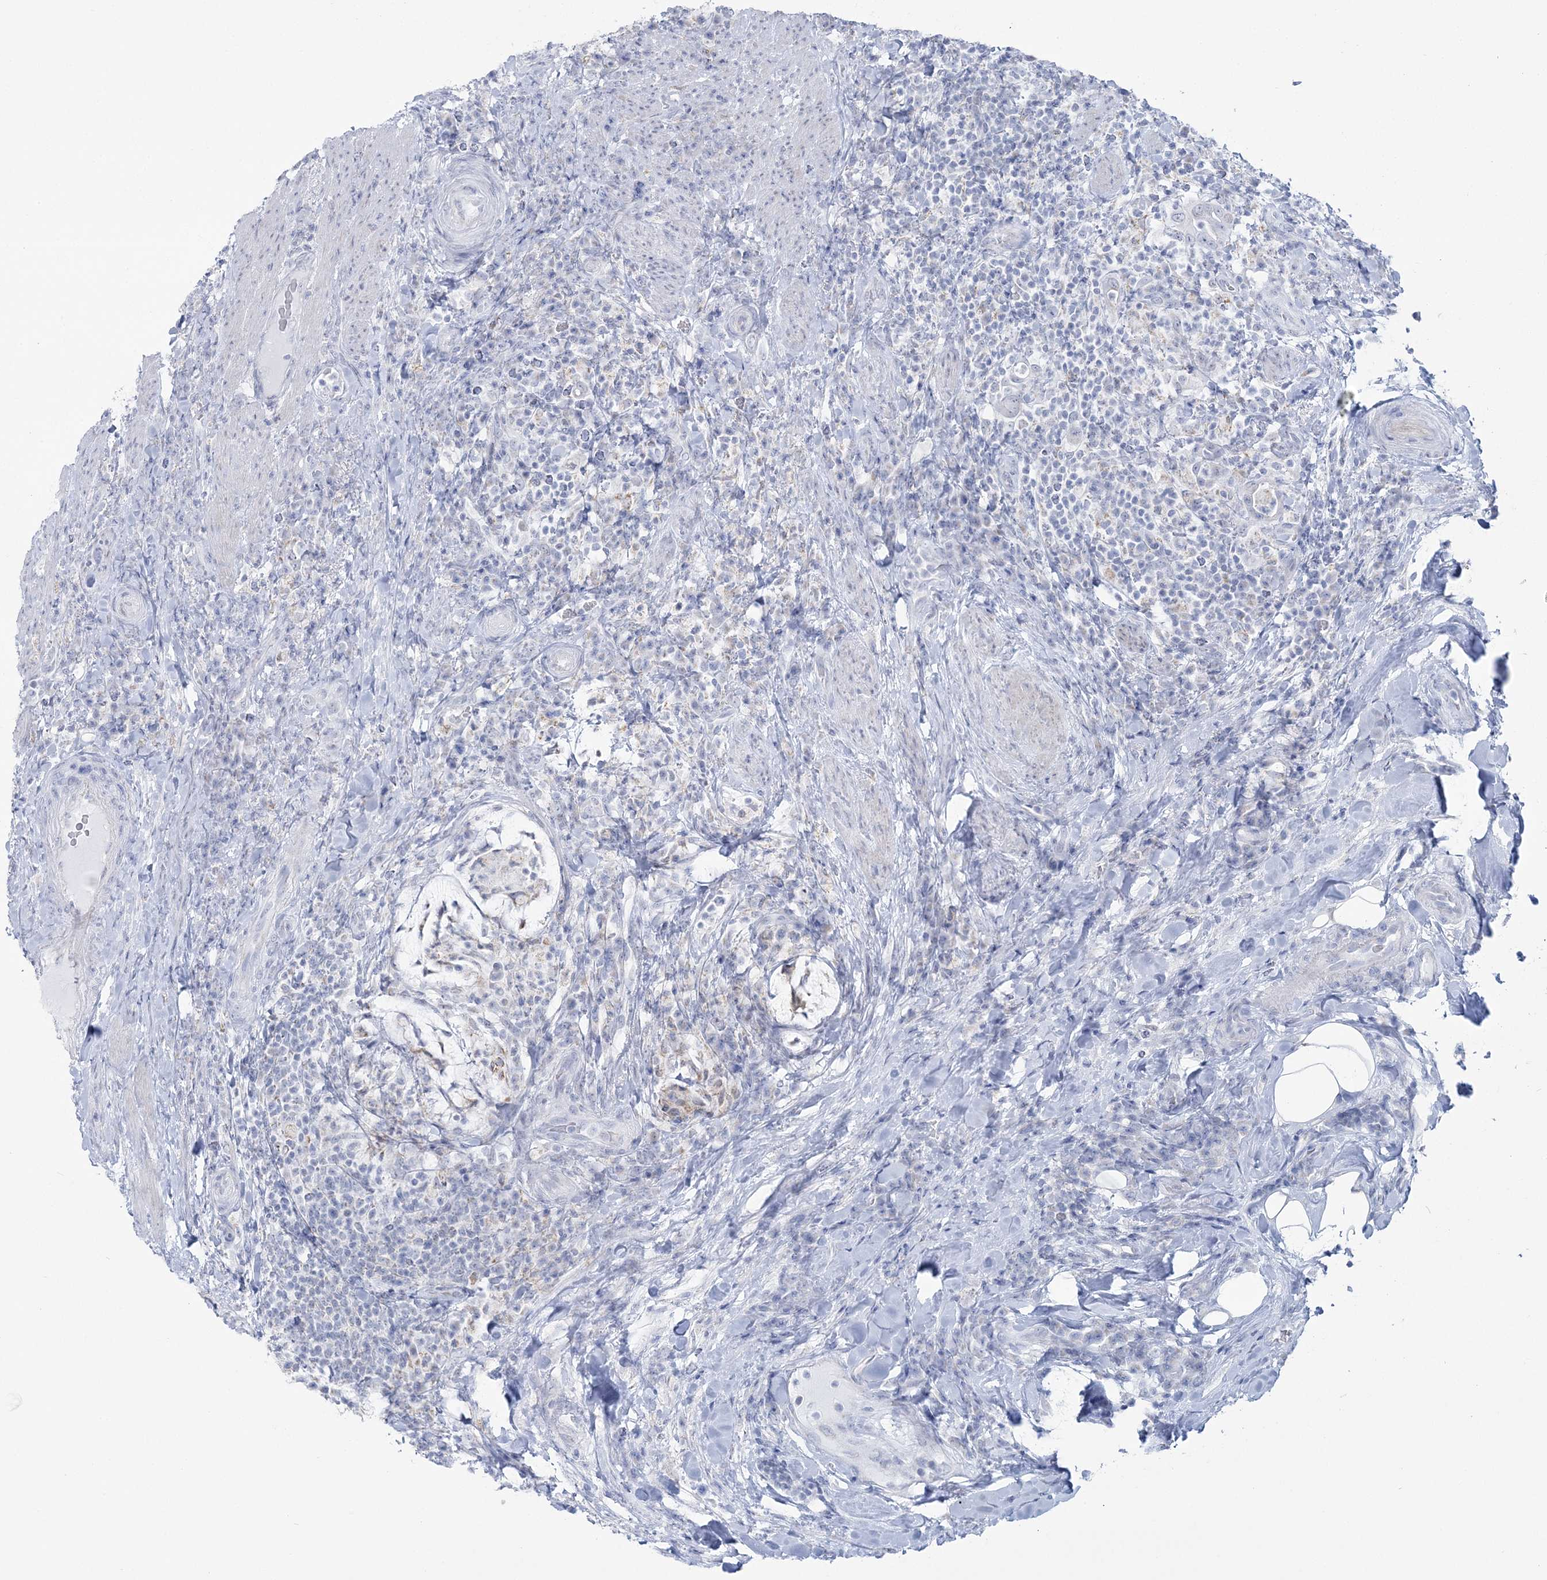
{"staining": {"intensity": "negative", "quantity": "none", "location": "none"}, "tissue": "colorectal cancer", "cell_type": "Tumor cells", "image_type": "cancer", "snomed": [{"axis": "morphology", "description": "Adenocarcinoma, NOS"}, {"axis": "topography", "description": "Colon"}], "caption": "This is an immunohistochemistry (IHC) image of colorectal adenocarcinoma. There is no expression in tumor cells.", "gene": "ZNF843", "patient": {"sex": "female", "age": 66}}